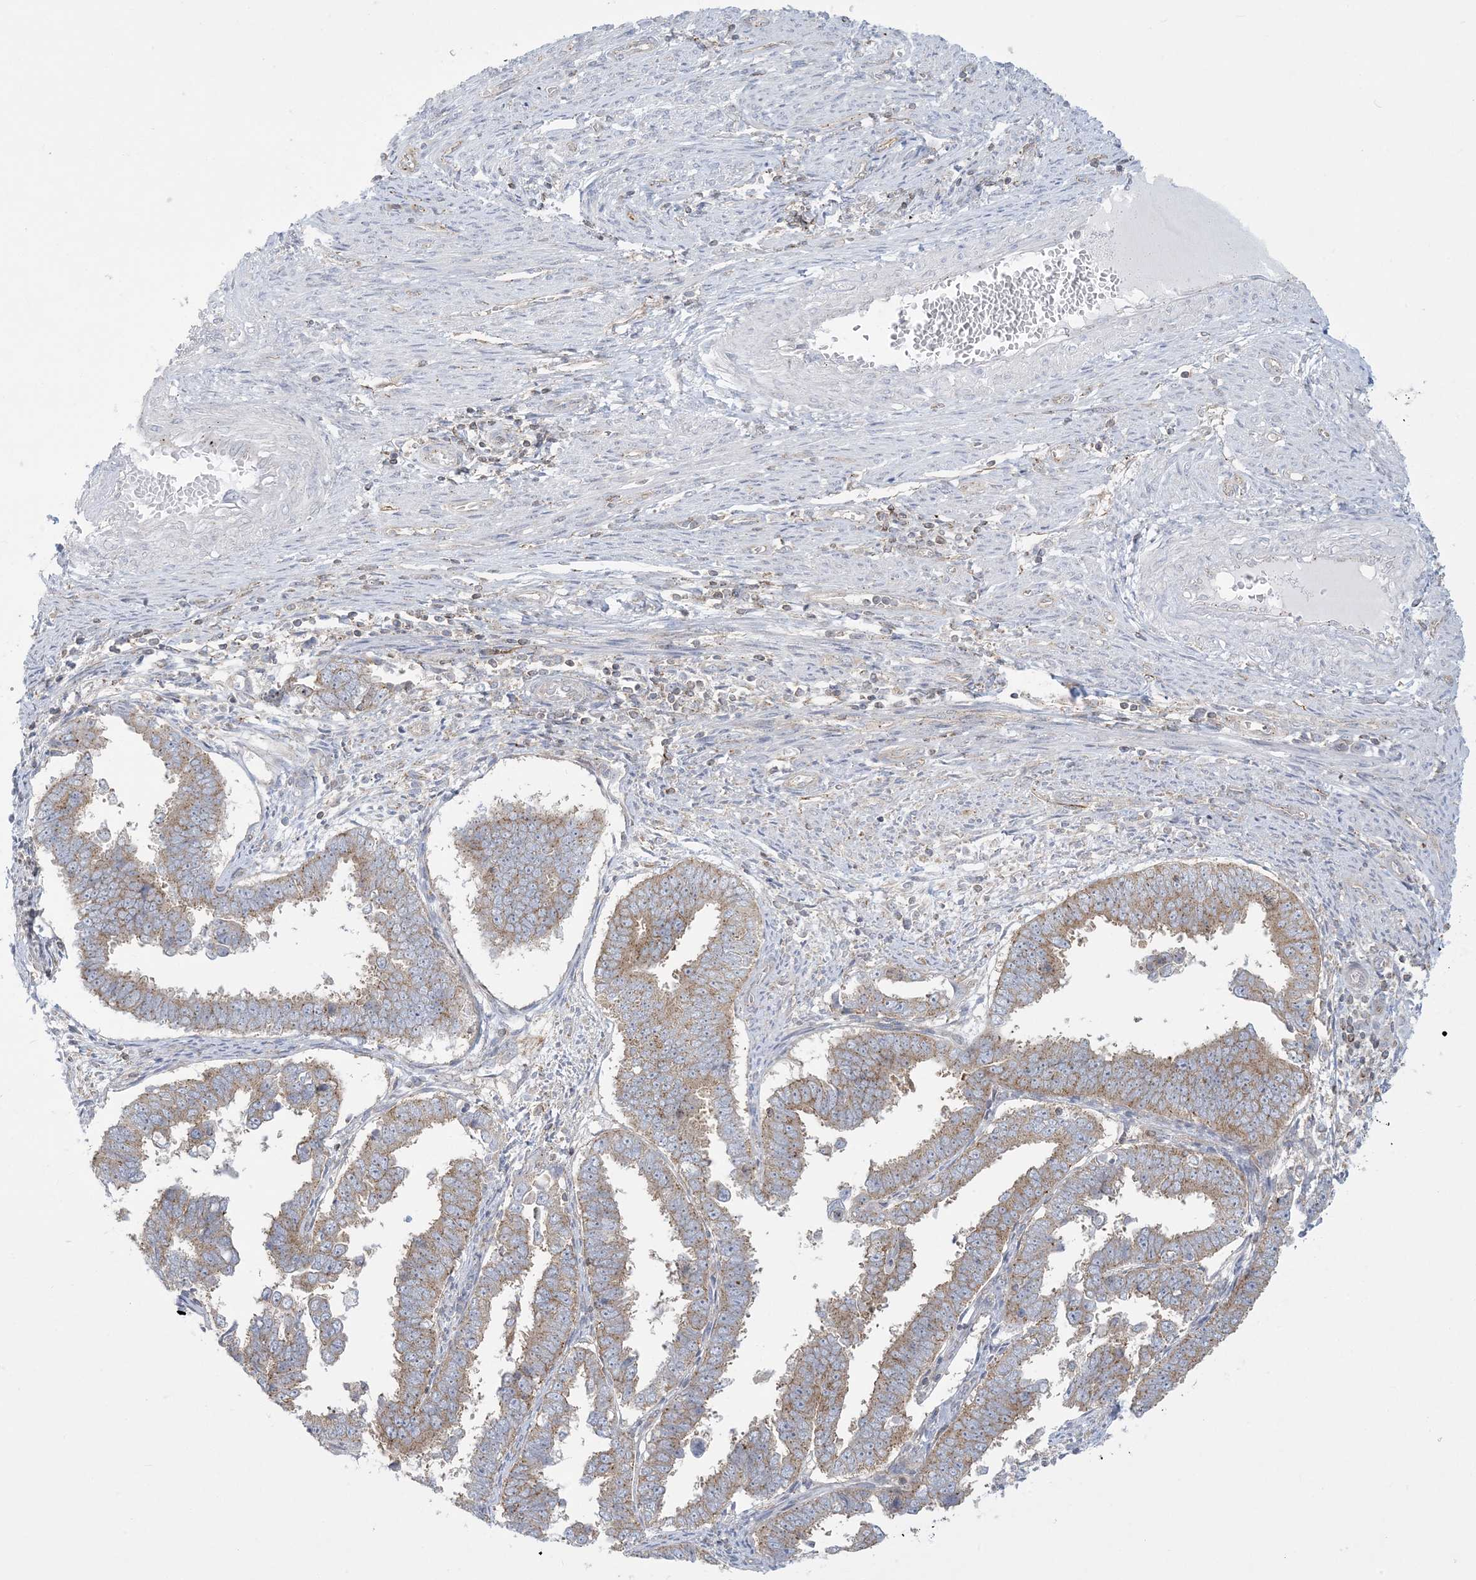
{"staining": {"intensity": "weak", "quantity": ">75%", "location": "cytoplasmic/membranous"}, "tissue": "endometrial cancer", "cell_type": "Tumor cells", "image_type": "cancer", "snomed": [{"axis": "morphology", "description": "Adenocarcinoma, NOS"}, {"axis": "topography", "description": "Endometrium"}], "caption": "The micrograph displays staining of adenocarcinoma (endometrial), revealing weak cytoplasmic/membranous protein positivity (brown color) within tumor cells. The protein of interest is shown in brown color, while the nuclei are stained blue.", "gene": "SLAMF9", "patient": {"sex": "female", "age": 75}}